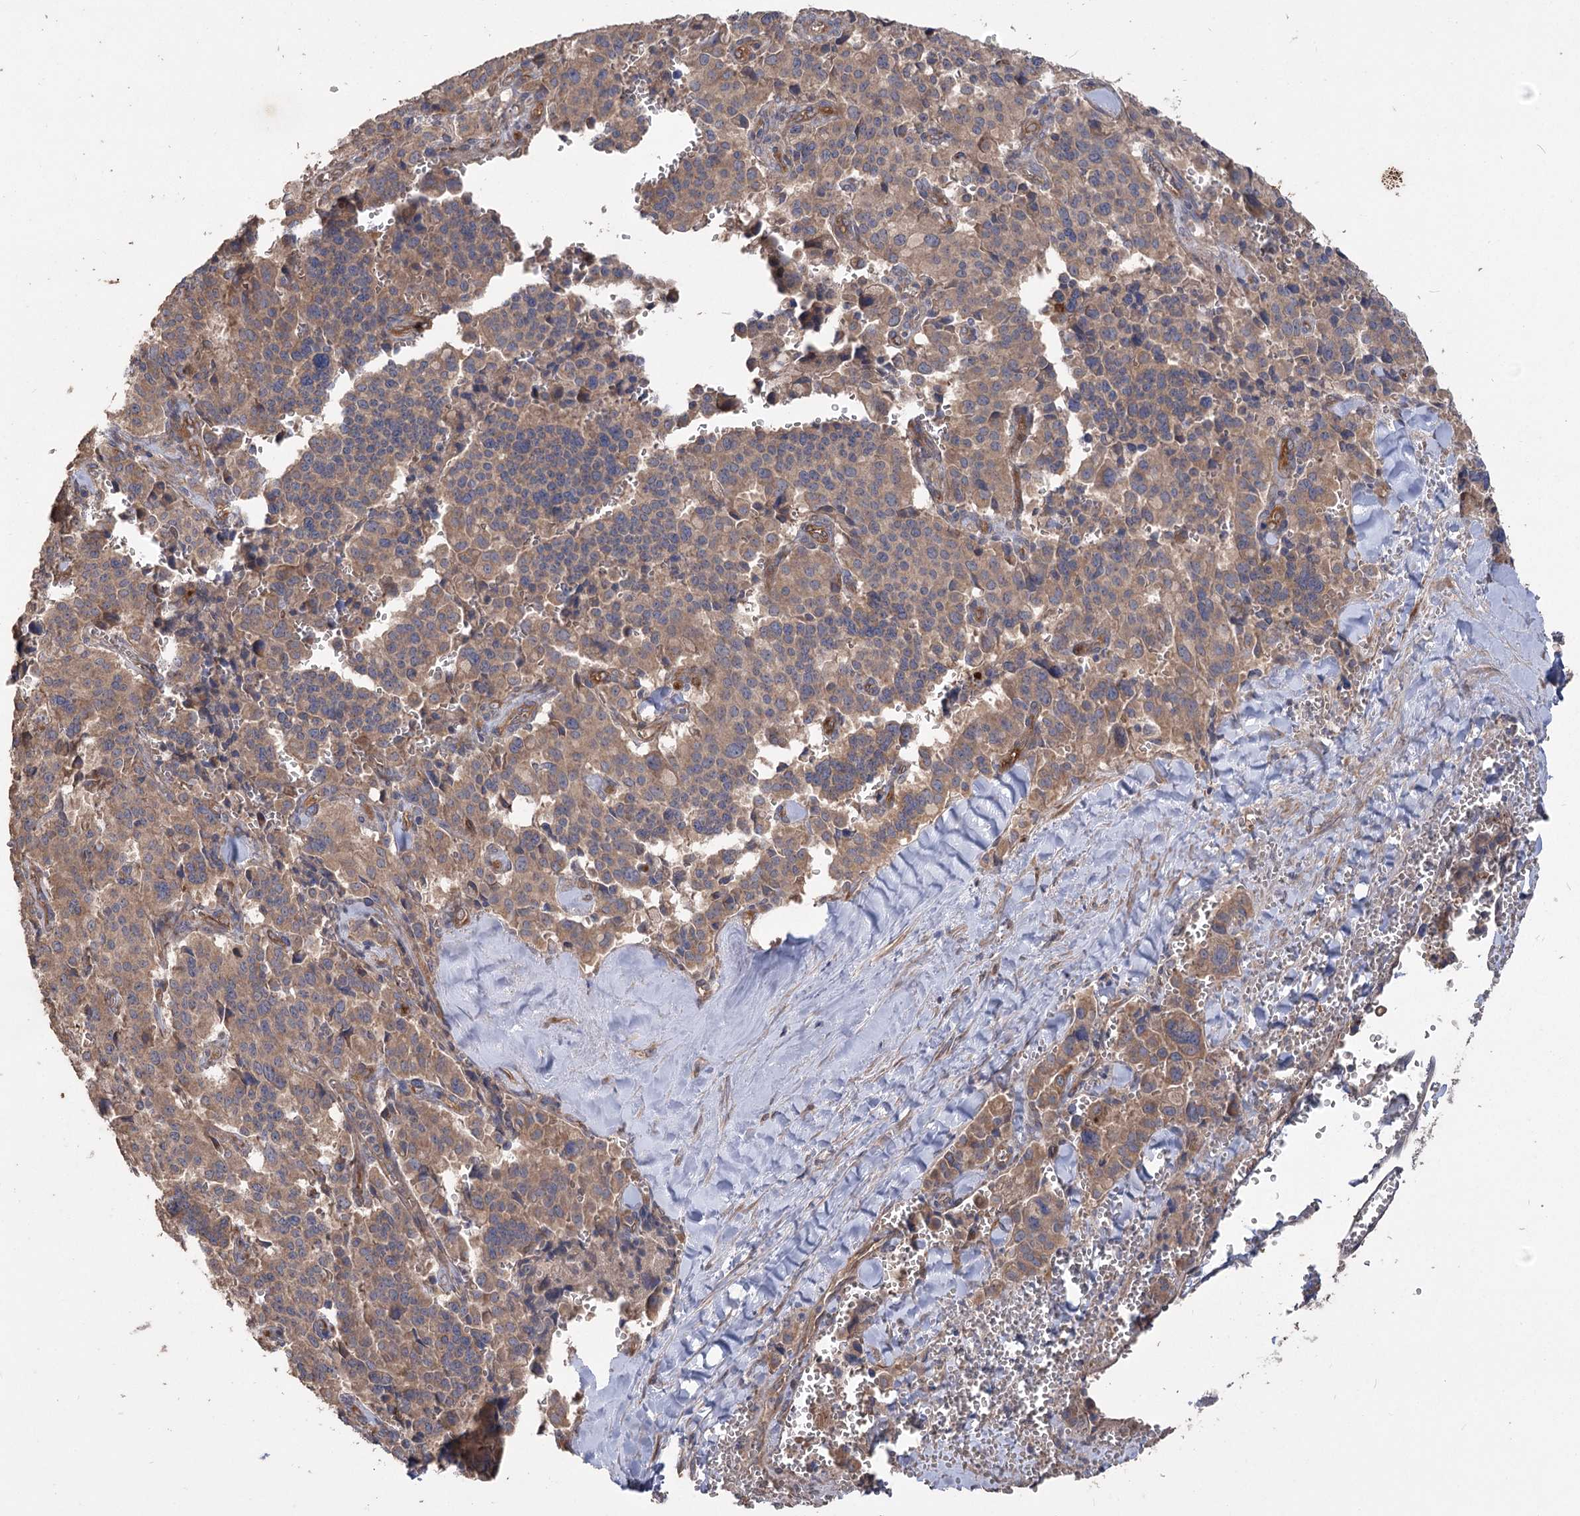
{"staining": {"intensity": "moderate", "quantity": ">75%", "location": "cytoplasmic/membranous"}, "tissue": "pancreatic cancer", "cell_type": "Tumor cells", "image_type": "cancer", "snomed": [{"axis": "morphology", "description": "Adenocarcinoma, NOS"}, {"axis": "topography", "description": "Pancreas"}], "caption": "Pancreatic adenocarcinoma stained with a protein marker reveals moderate staining in tumor cells.", "gene": "RIN2", "patient": {"sex": "male", "age": 65}}